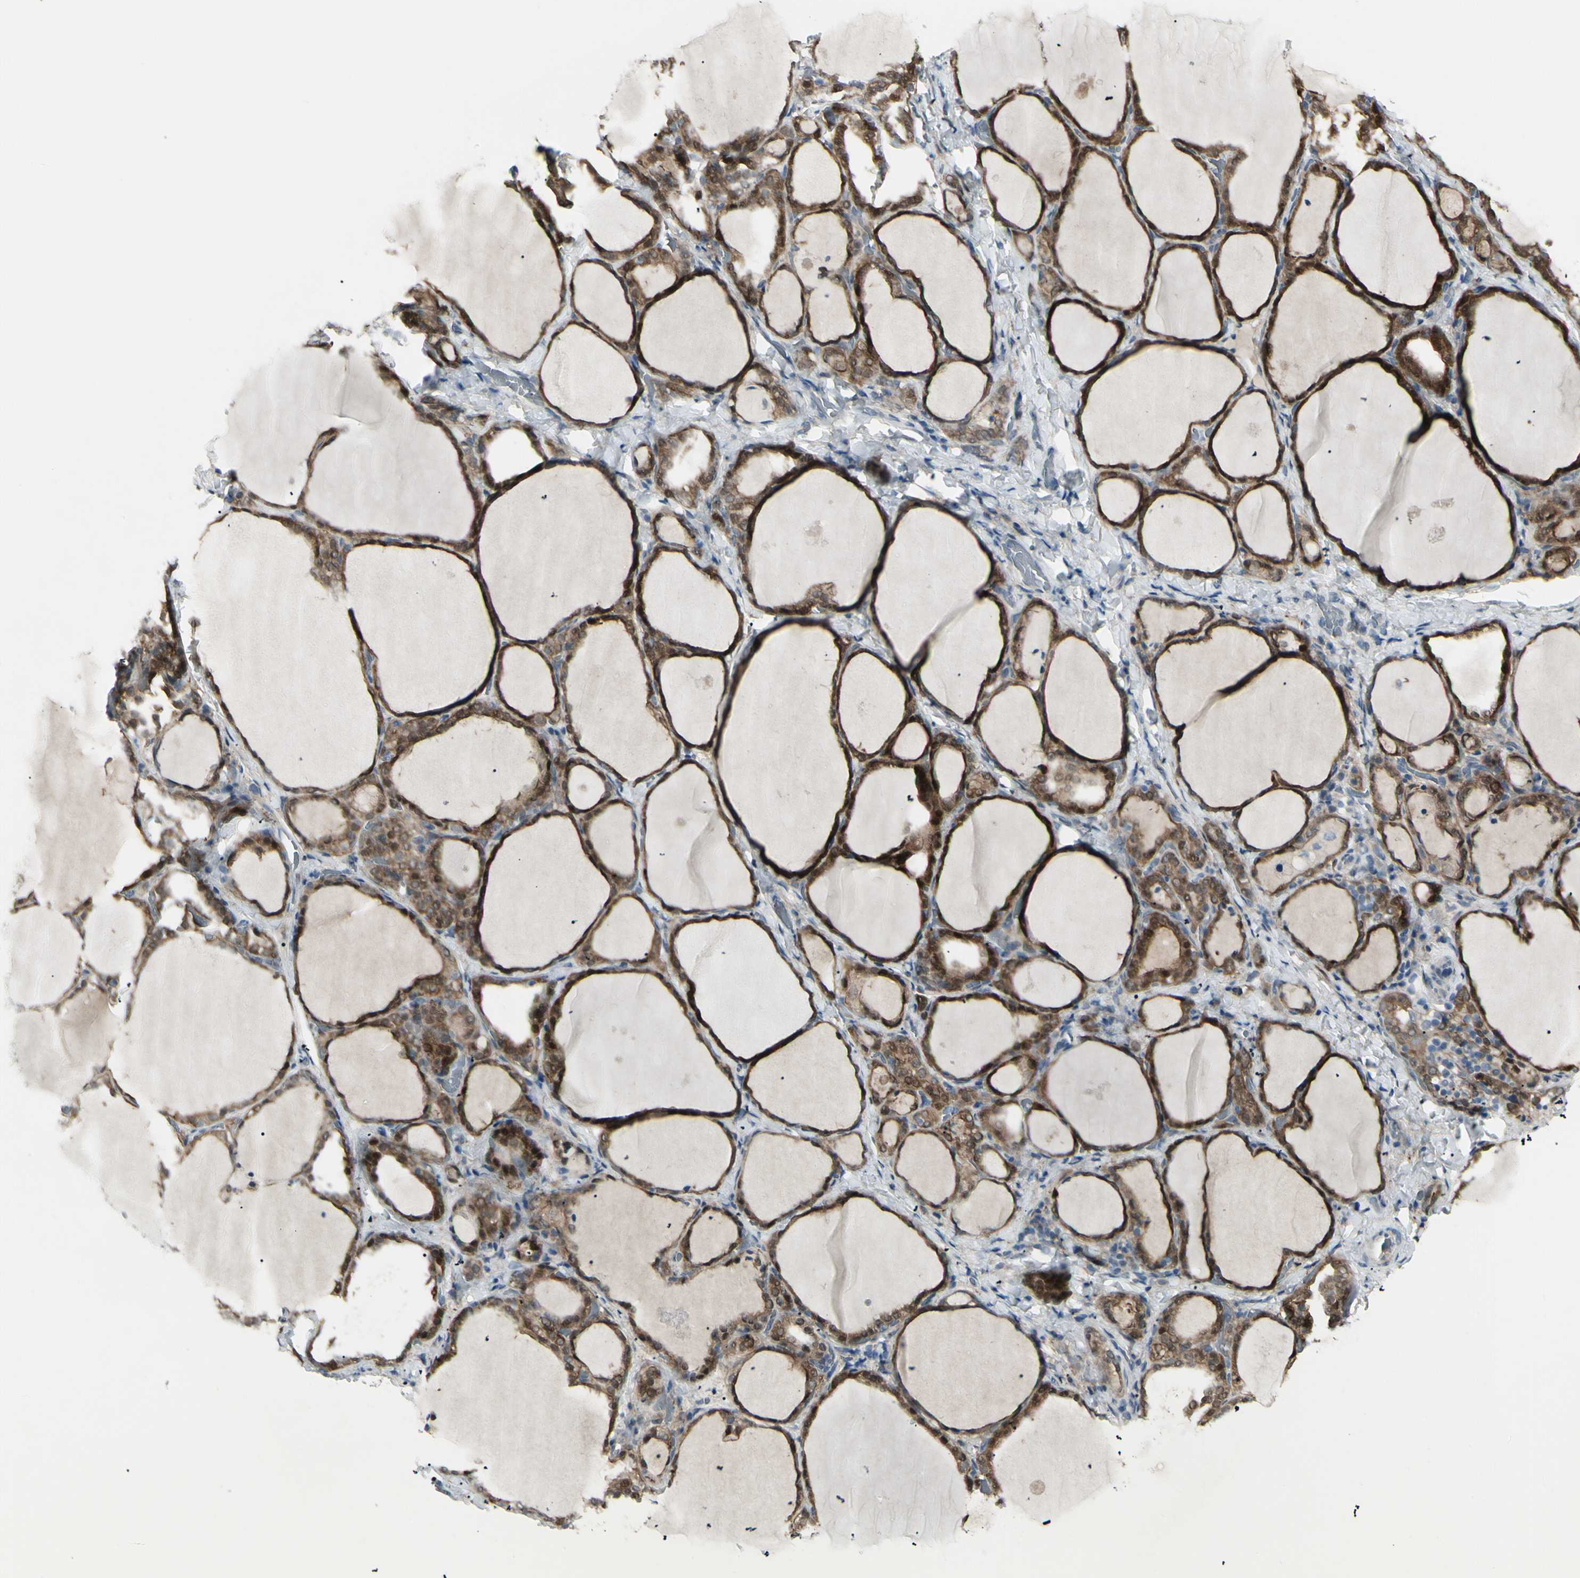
{"staining": {"intensity": "strong", "quantity": ">75%", "location": "cytoplasmic/membranous"}, "tissue": "thyroid gland", "cell_type": "Glandular cells", "image_type": "normal", "snomed": [{"axis": "morphology", "description": "Normal tissue, NOS"}, {"axis": "morphology", "description": "Papillary adenocarcinoma, NOS"}, {"axis": "topography", "description": "Thyroid gland"}], "caption": "A brown stain highlights strong cytoplasmic/membranous staining of a protein in glandular cells of normal human thyroid gland. (Stains: DAB in brown, nuclei in blue, Microscopy: brightfield microscopy at high magnification).", "gene": "ETNK1", "patient": {"sex": "female", "age": 30}}